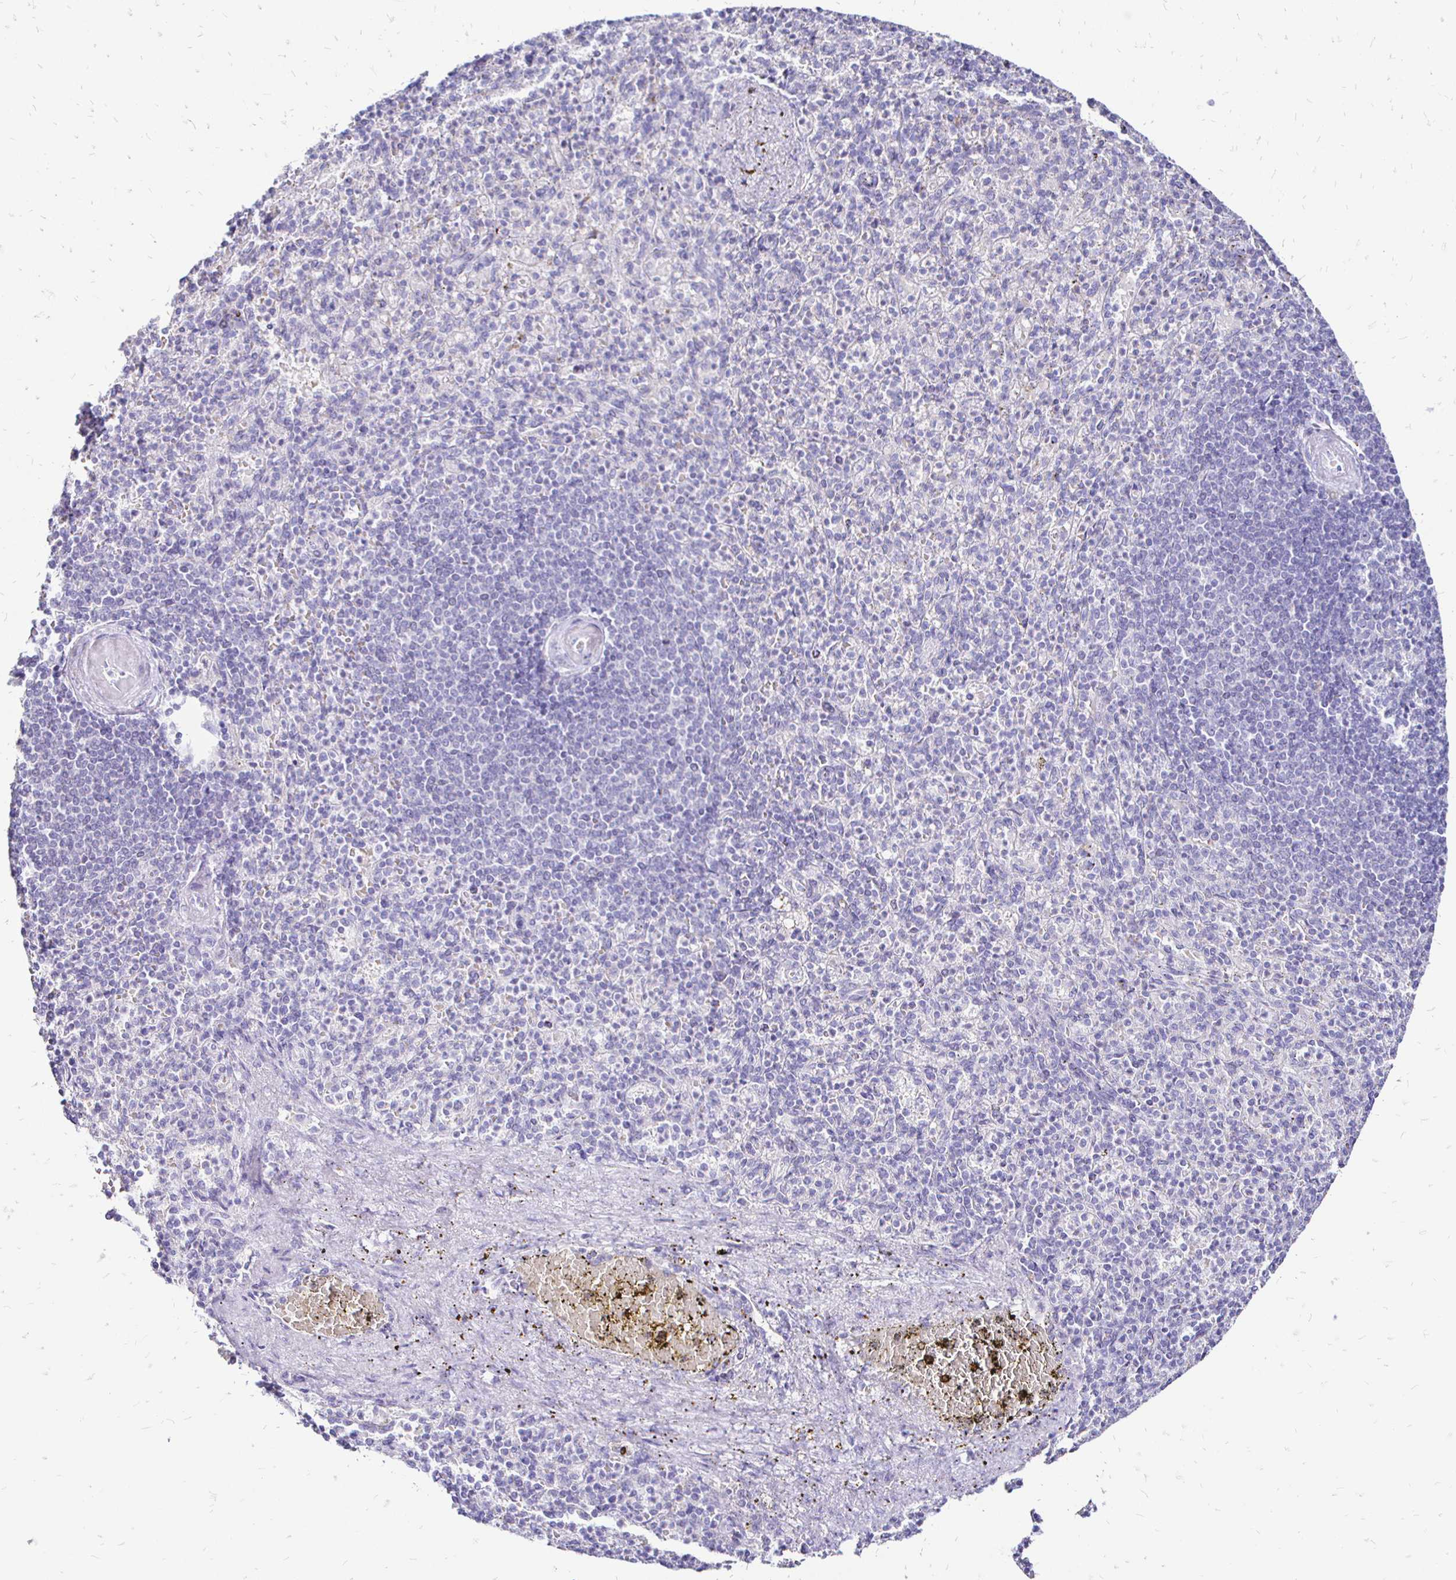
{"staining": {"intensity": "negative", "quantity": "none", "location": "none"}, "tissue": "spleen", "cell_type": "Cells in red pulp", "image_type": "normal", "snomed": [{"axis": "morphology", "description": "Normal tissue, NOS"}, {"axis": "topography", "description": "Spleen"}], "caption": "DAB immunohistochemical staining of normal human spleen displays no significant expression in cells in red pulp.", "gene": "IRGC", "patient": {"sex": "female", "age": 74}}